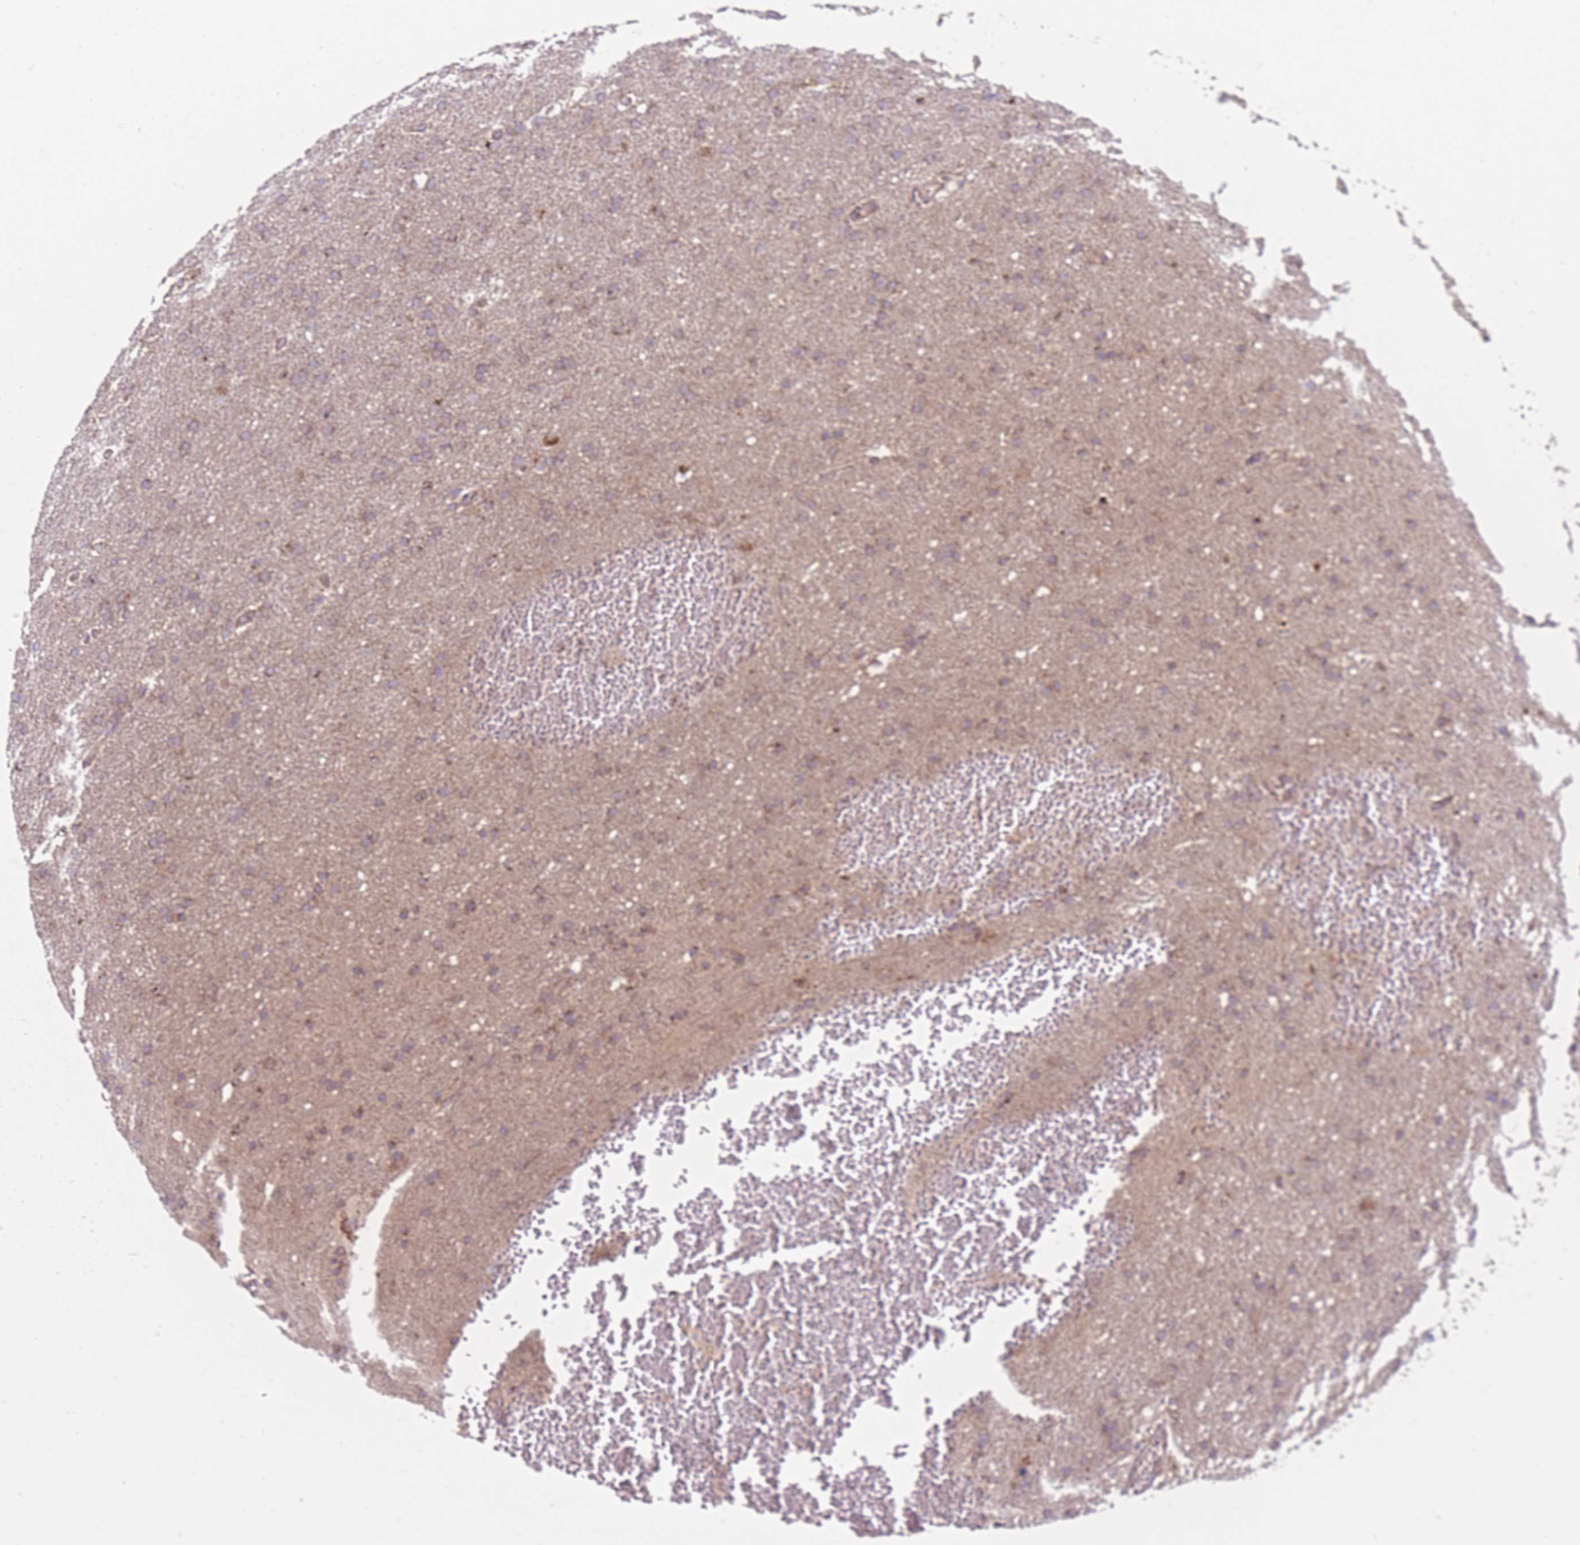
{"staining": {"intensity": "weak", "quantity": "25%-75%", "location": "cytoplasmic/membranous"}, "tissue": "glioma", "cell_type": "Tumor cells", "image_type": "cancer", "snomed": [{"axis": "morphology", "description": "Glioma, malignant, High grade"}, {"axis": "topography", "description": "Cerebral cortex"}], "caption": "High-grade glioma (malignant) stained for a protein demonstrates weak cytoplasmic/membranous positivity in tumor cells. The protein is stained brown, and the nuclei are stained in blue (DAB IHC with brightfield microscopy, high magnification).", "gene": "LIN7C", "patient": {"sex": "female", "age": 36}}